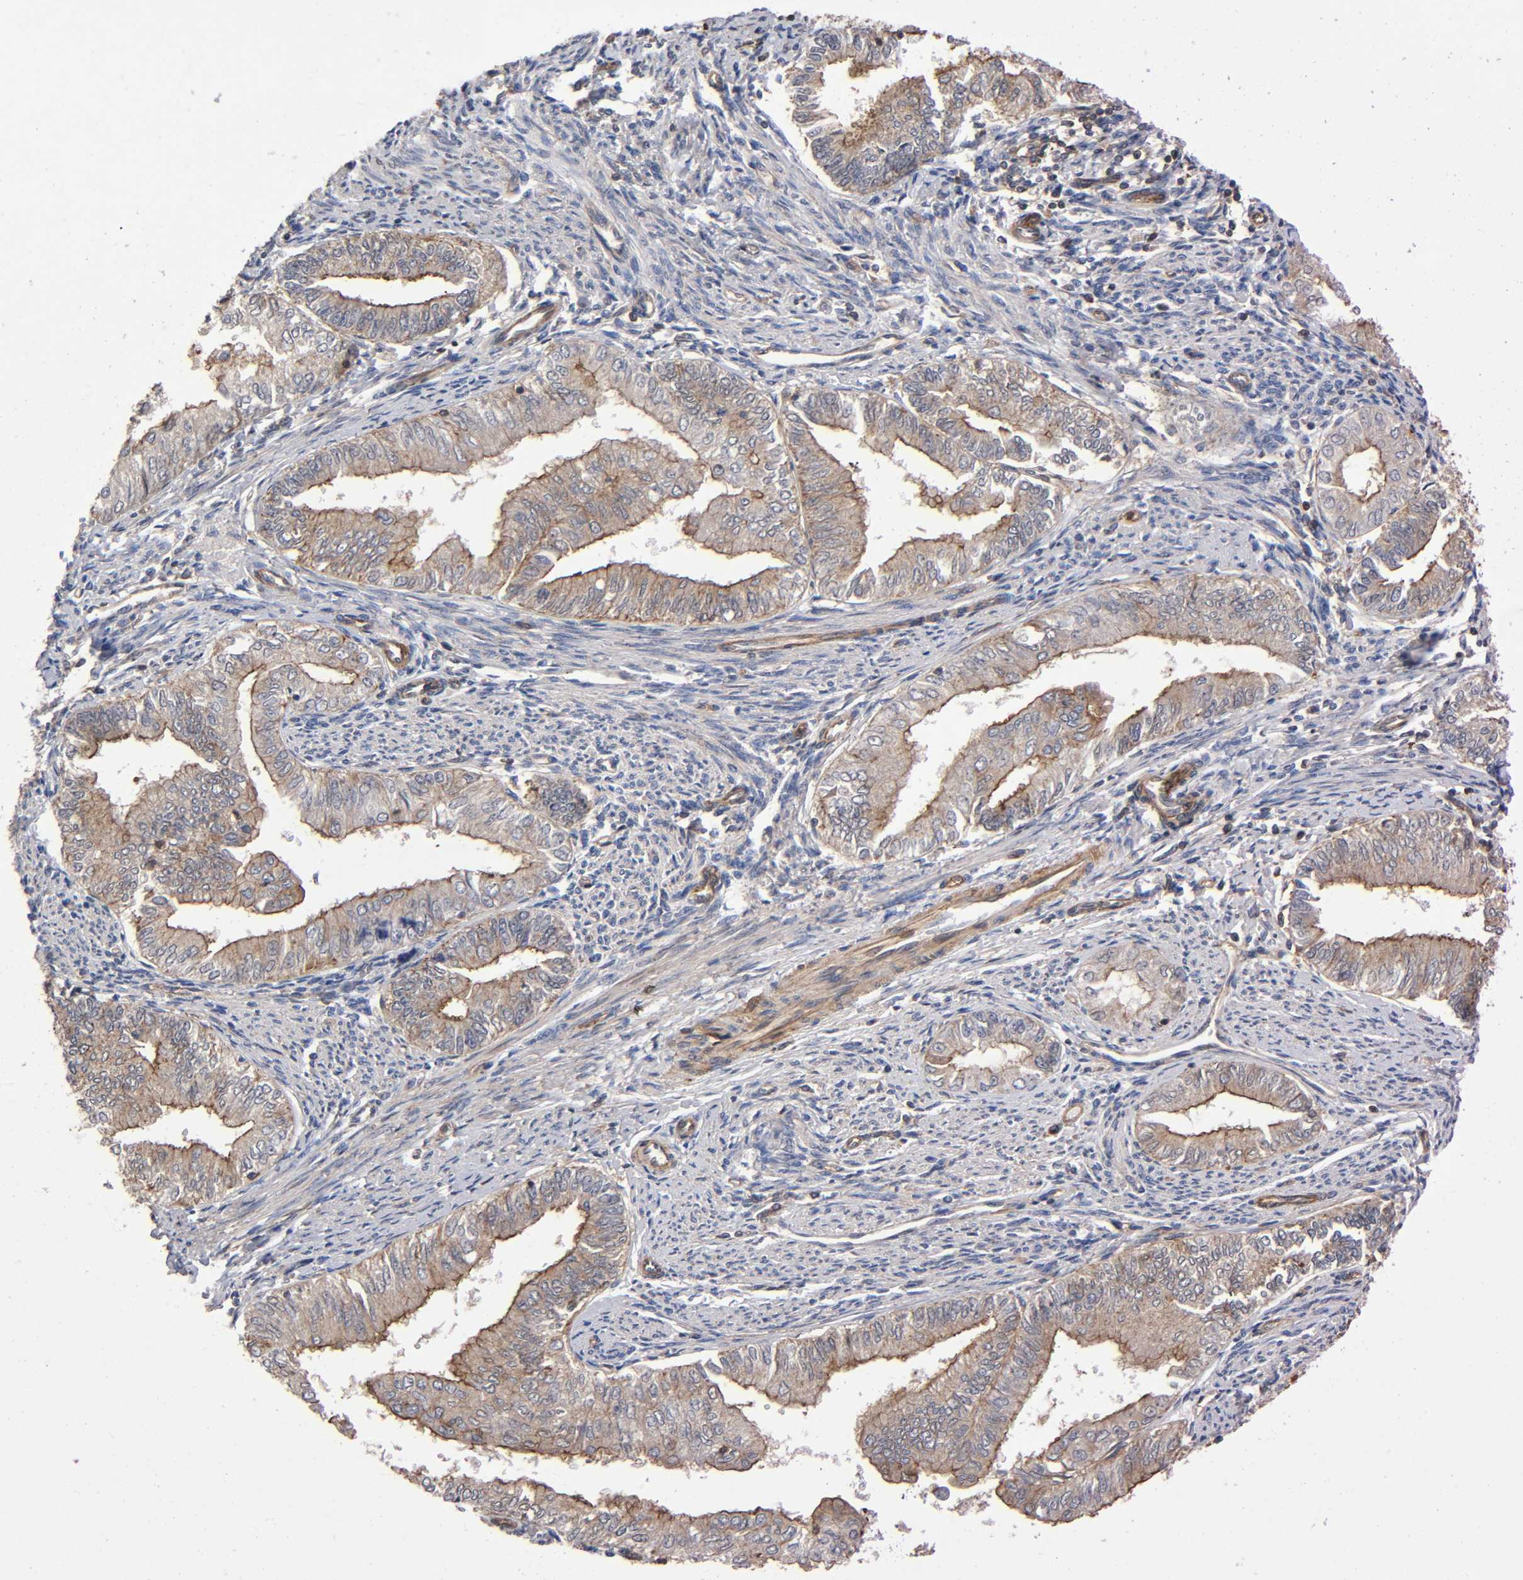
{"staining": {"intensity": "moderate", "quantity": "25%-75%", "location": "cytoplasmic/membranous"}, "tissue": "endometrial cancer", "cell_type": "Tumor cells", "image_type": "cancer", "snomed": [{"axis": "morphology", "description": "Adenocarcinoma, NOS"}, {"axis": "topography", "description": "Endometrium"}], "caption": "Immunohistochemical staining of endometrial cancer (adenocarcinoma) demonstrates medium levels of moderate cytoplasmic/membranous protein expression in about 25%-75% of tumor cells.", "gene": "LAMTOR2", "patient": {"sex": "female", "age": 66}}